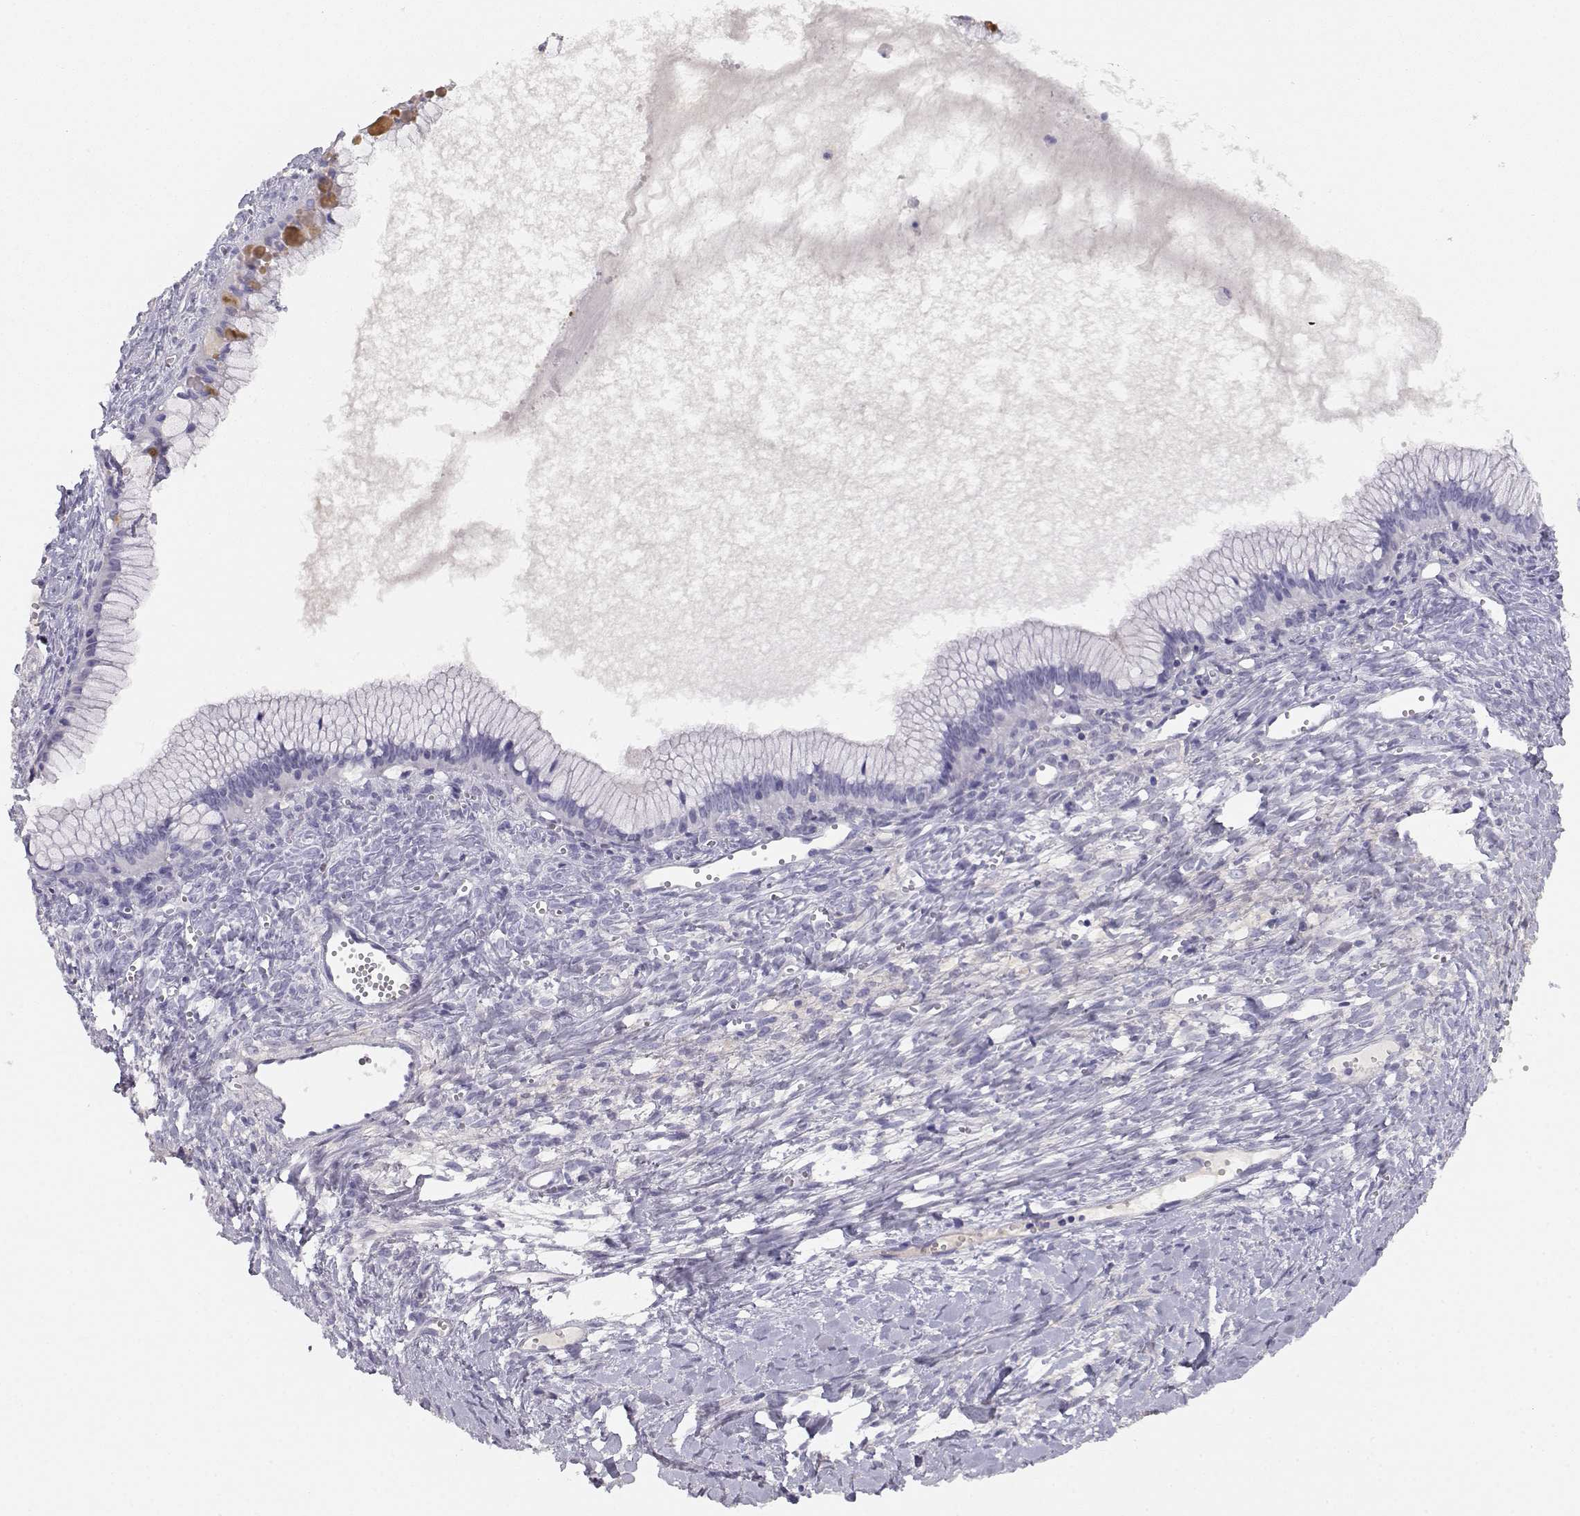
{"staining": {"intensity": "negative", "quantity": "none", "location": "none"}, "tissue": "ovarian cancer", "cell_type": "Tumor cells", "image_type": "cancer", "snomed": [{"axis": "morphology", "description": "Cystadenocarcinoma, mucinous, NOS"}, {"axis": "topography", "description": "Ovary"}], "caption": "Human ovarian mucinous cystadenocarcinoma stained for a protein using IHC shows no staining in tumor cells.", "gene": "GPR174", "patient": {"sex": "female", "age": 41}}